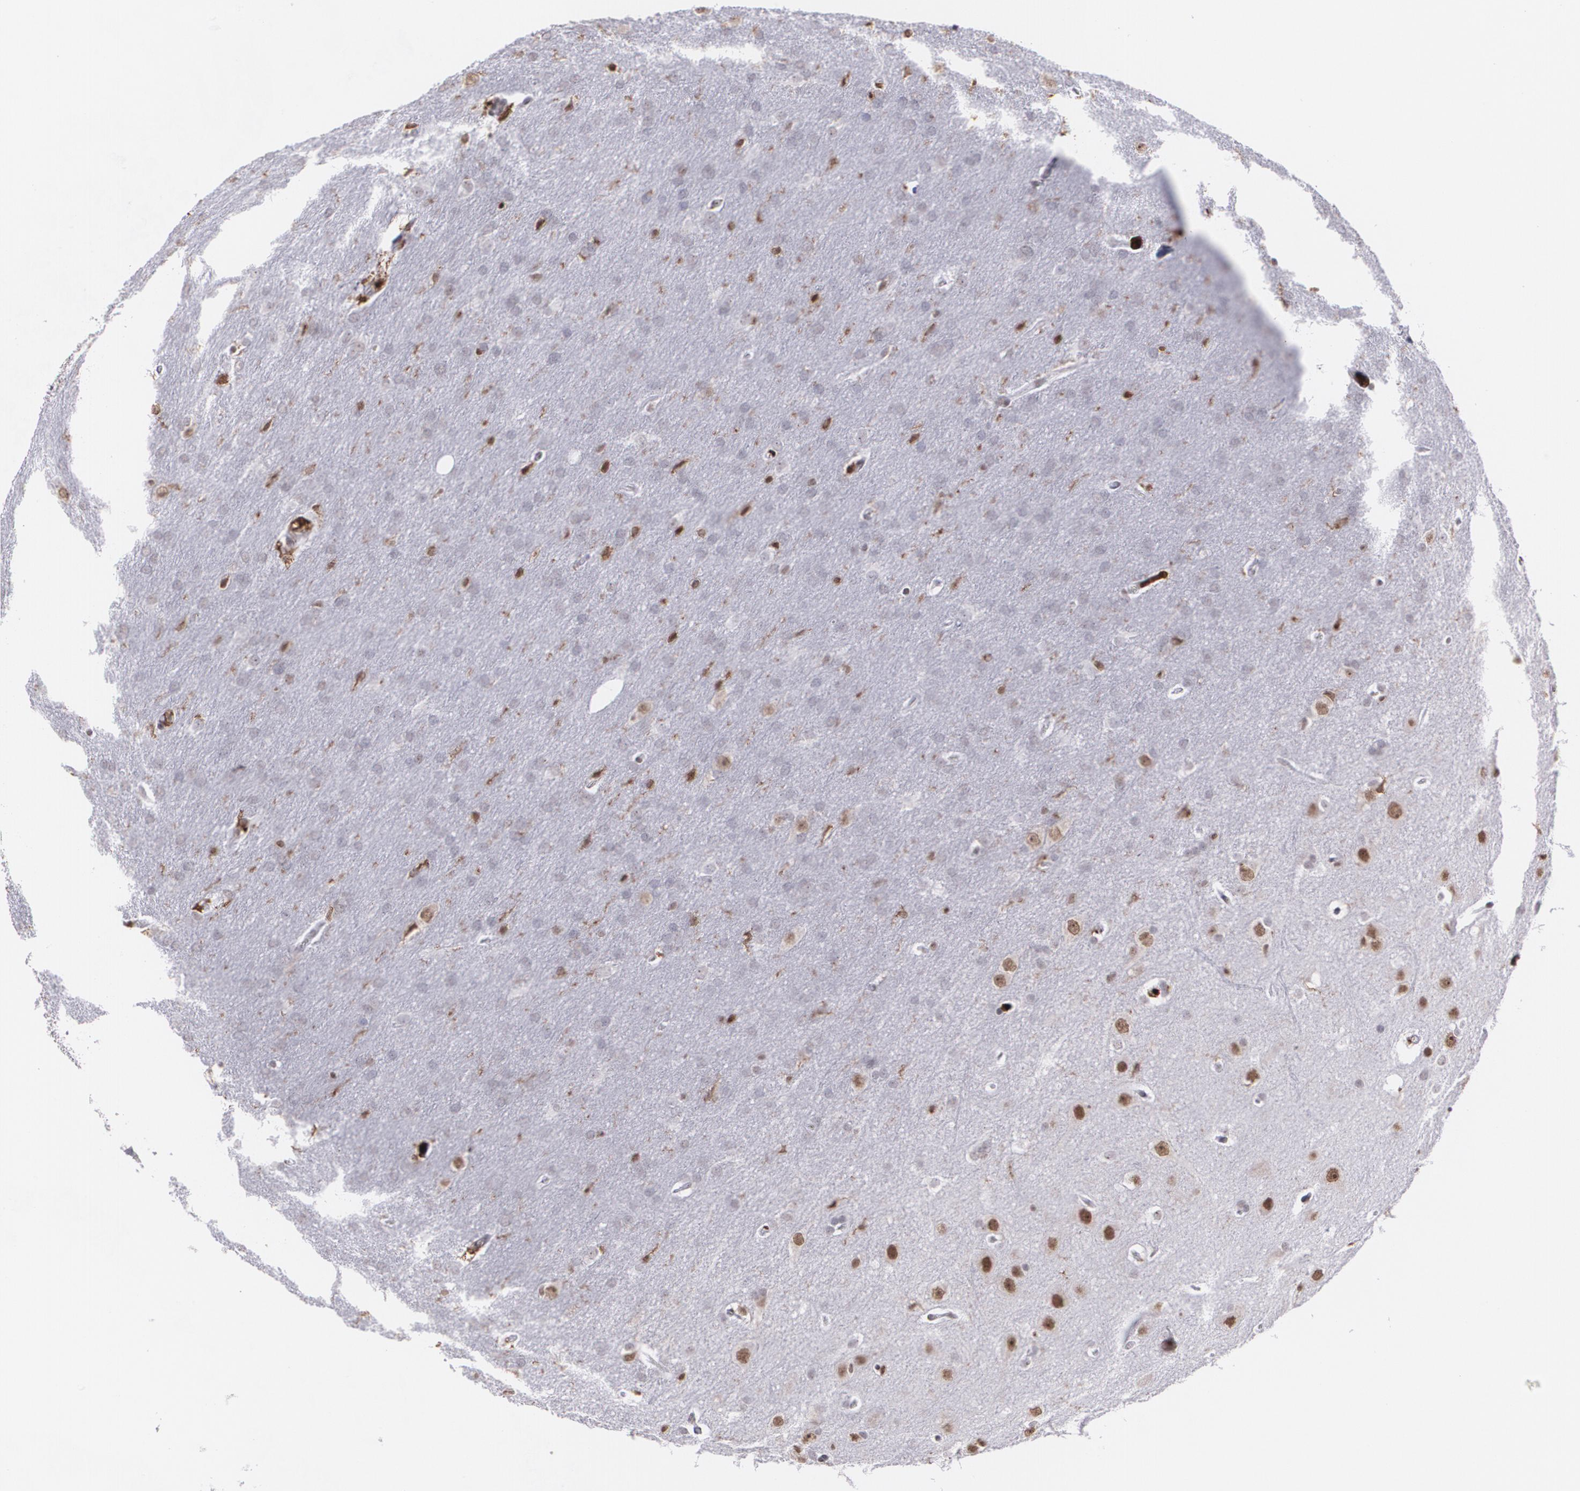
{"staining": {"intensity": "negative", "quantity": "none", "location": "none"}, "tissue": "glioma", "cell_type": "Tumor cells", "image_type": "cancer", "snomed": [{"axis": "morphology", "description": "Glioma, malignant, Low grade"}, {"axis": "topography", "description": "Brain"}], "caption": "Immunohistochemistry (IHC) histopathology image of human glioma stained for a protein (brown), which demonstrates no expression in tumor cells.", "gene": "NCF2", "patient": {"sex": "female", "age": 32}}